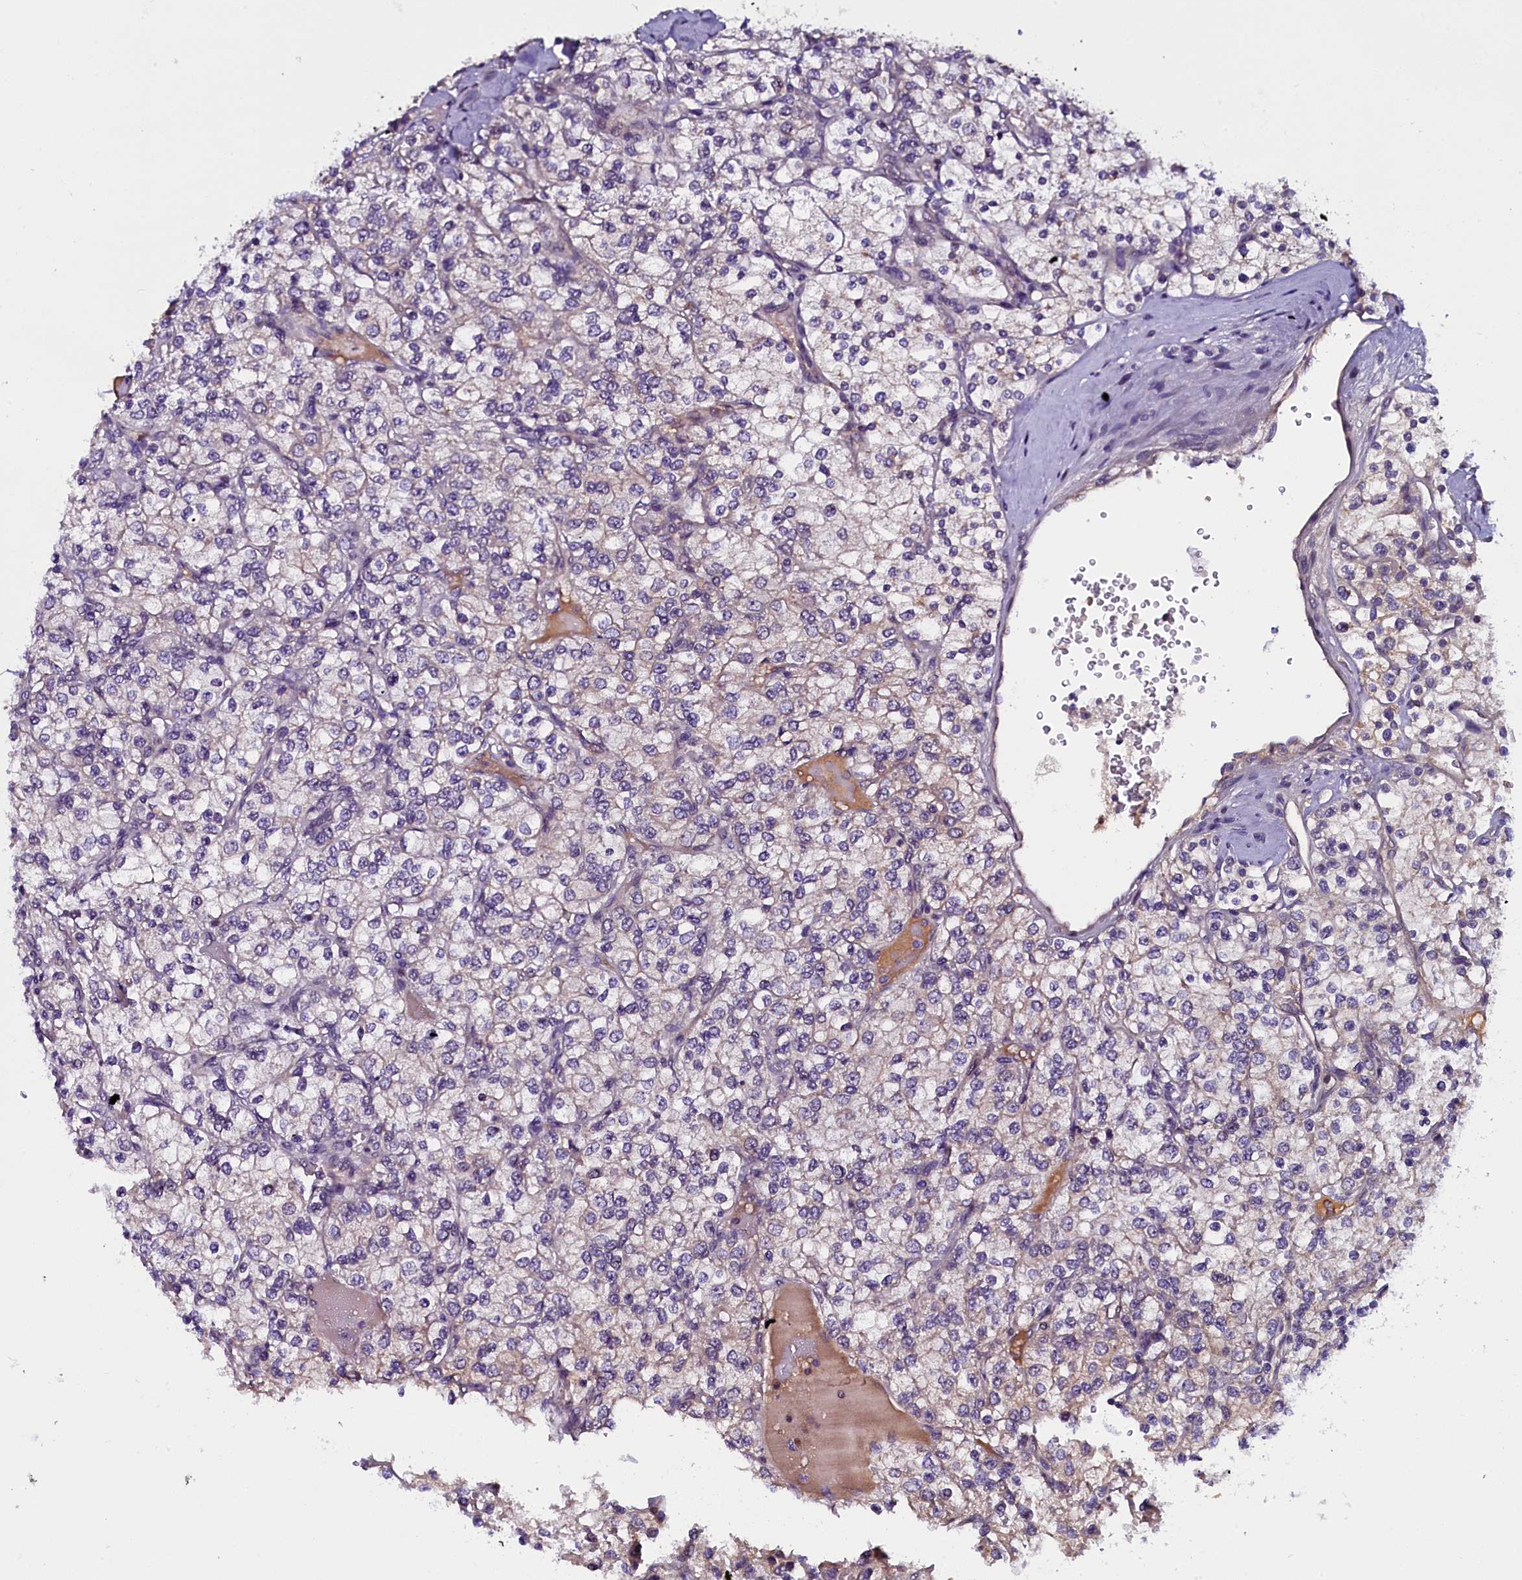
{"staining": {"intensity": "negative", "quantity": "none", "location": "none"}, "tissue": "renal cancer", "cell_type": "Tumor cells", "image_type": "cancer", "snomed": [{"axis": "morphology", "description": "Adenocarcinoma, NOS"}, {"axis": "topography", "description": "Kidney"}], "caption": "Protein analysis of renal adenocarcinoma demonstrates no significant expression in tumor cells.", "gene": "ENKD1", "patient": {"sex": "male", "age": 80}}